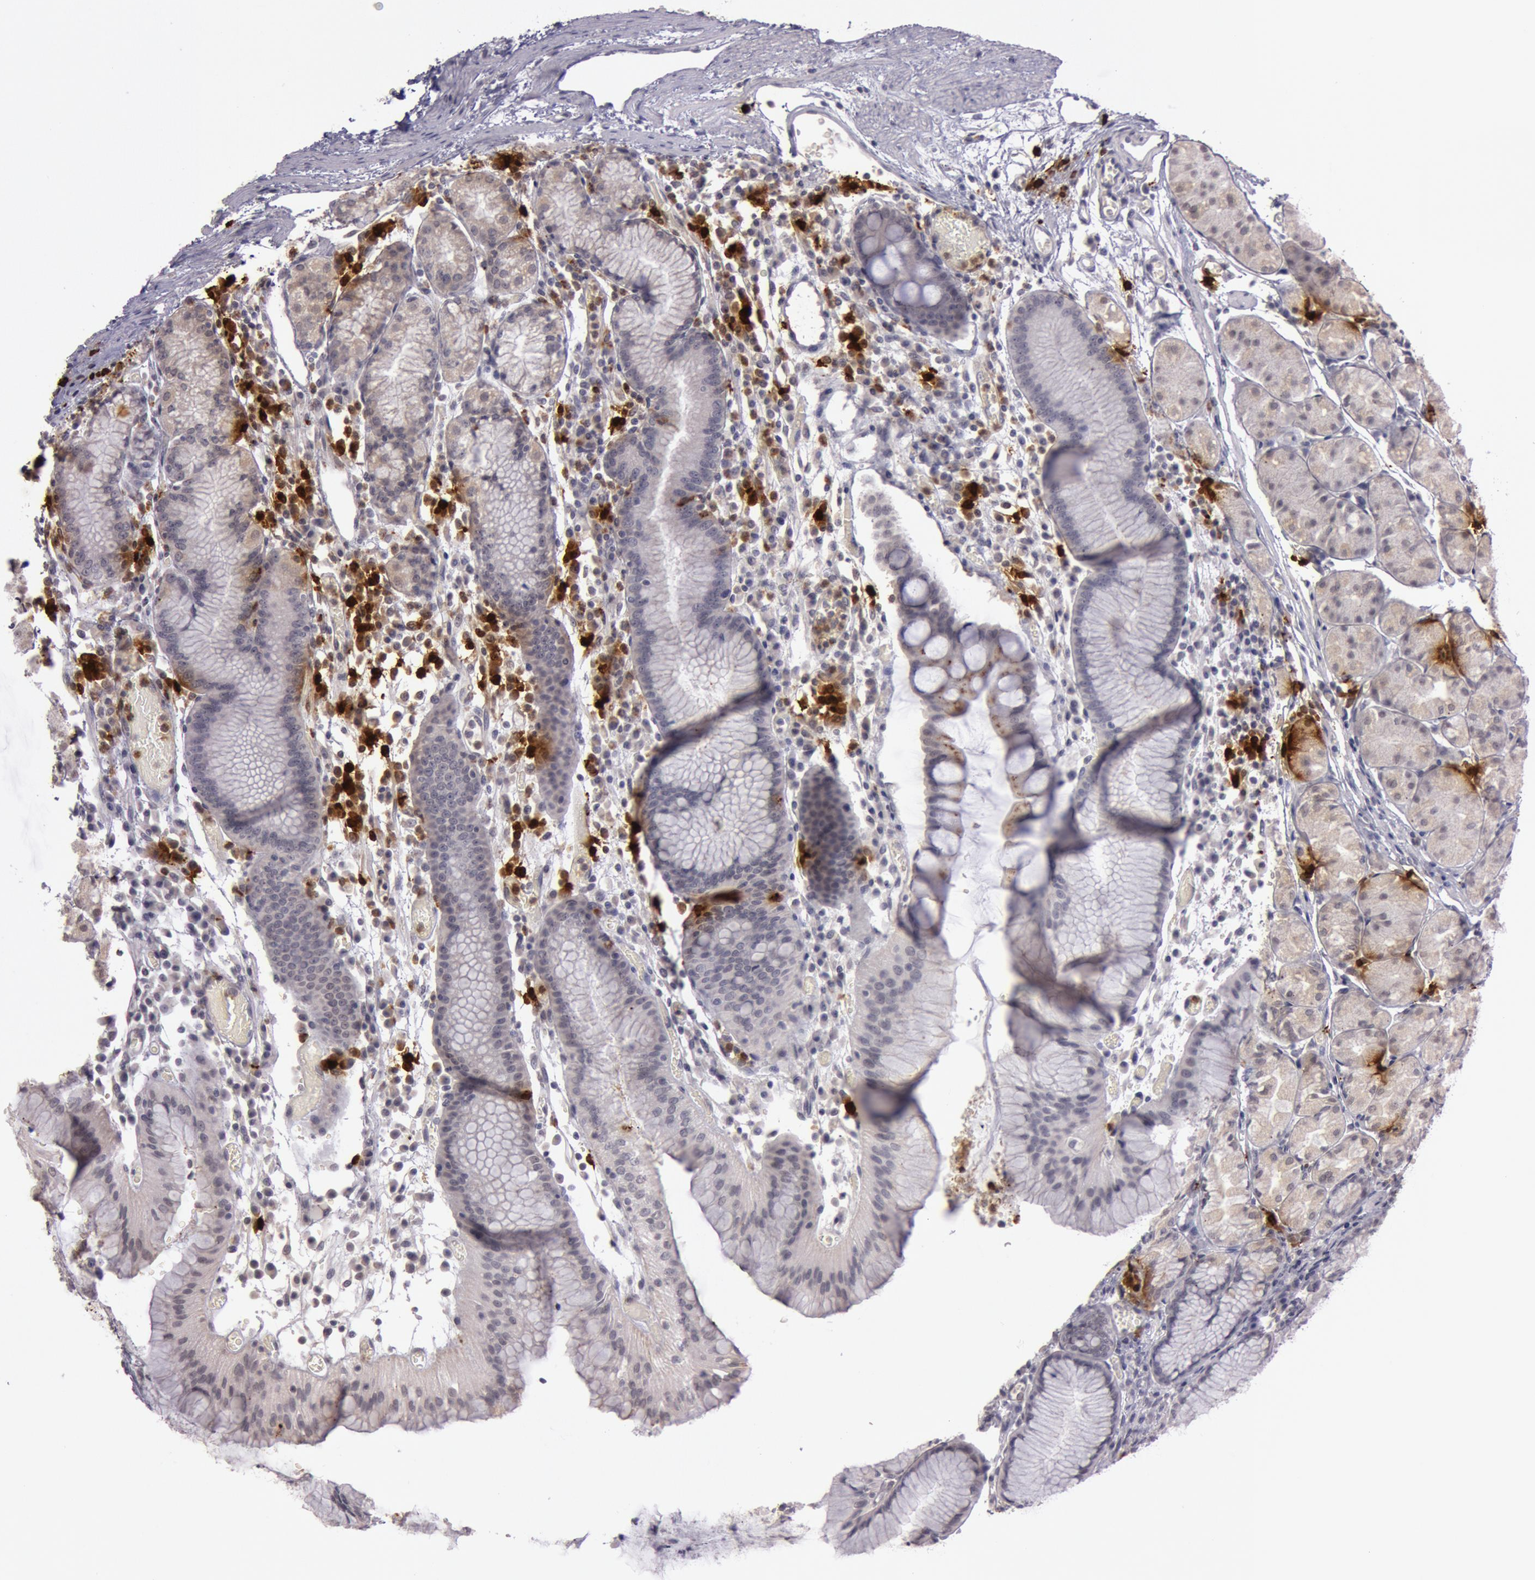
{"staining": {"intensity": "negative", "quantity": "none", "location": "none"}, "tissue": "stomach", "cell_type": "Glandular cells", "image_type": "normal", "snomed": [{"axis": "morphology", "description": "Normal tissue, NOS"}, {"axis": "topography", "description": "Stomach, lower"}], "caption": "The photomicrograph demonstrates no significant expression in glandular cells of stomach. Brightfield microscopy of immunohistochemistry (IHC) stained with DAB (brown) and hematoxylin (blue), captured at high magnification.", "gene": "KDM6A", "patient": {"sex": "female", "age": 73}}